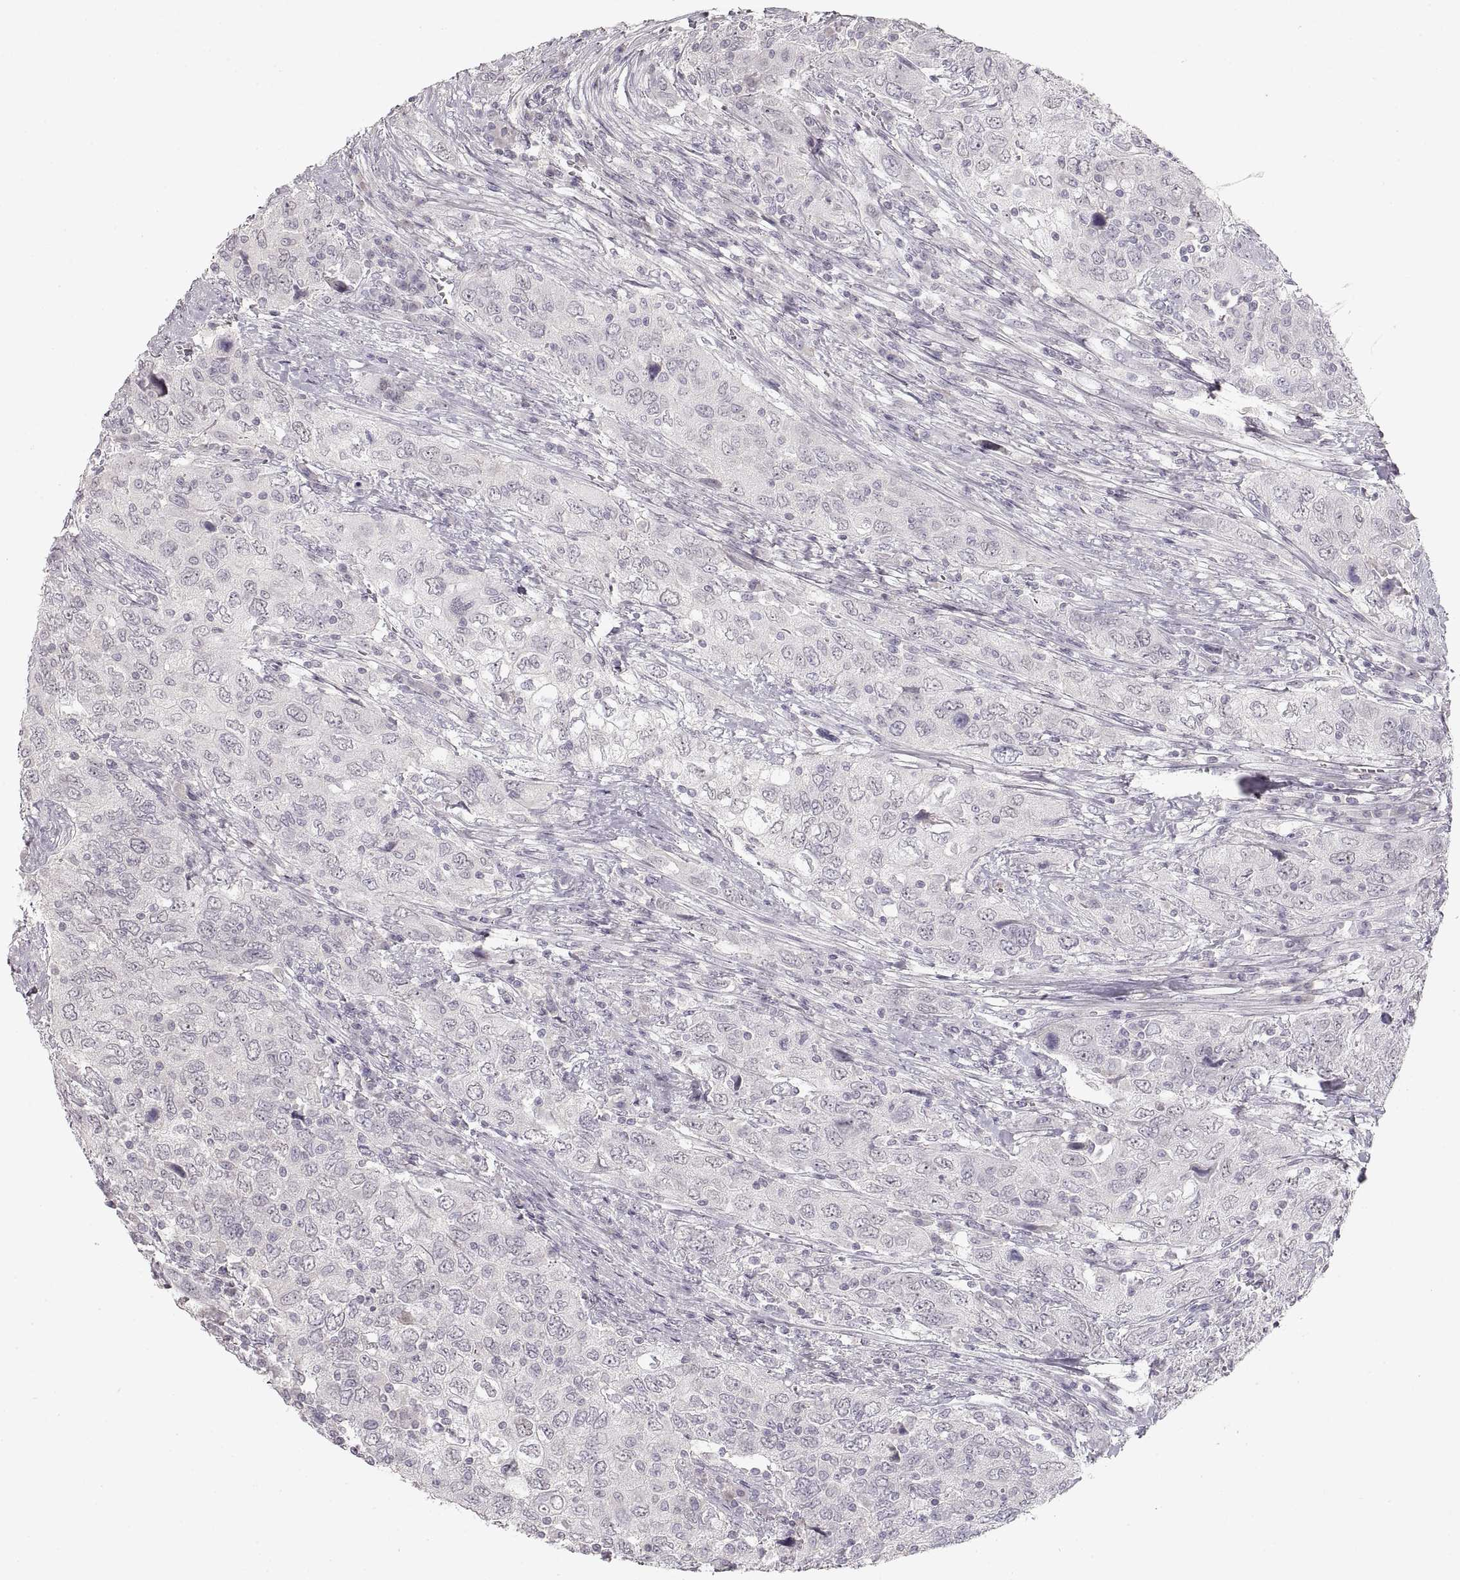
{"staining": {"intensity": "negative", "quantity": "none", "location": "none"}, "tissue": "urothelial cancer", "cell_type": "Tumor cells", "image_type": "cancer", "snomed": [{"axis": "morphology", "description": "Urothelial carcinoma, High grade"}, {"axis": "topography", "description": "Urinary bladder"}], "caption": "Immunohistochemistry (IHC) of urothelial cancer reveals no positivity in tumor cells.", "gene": "PCSK2", "patient": {"sex": "male", "age": 76}}